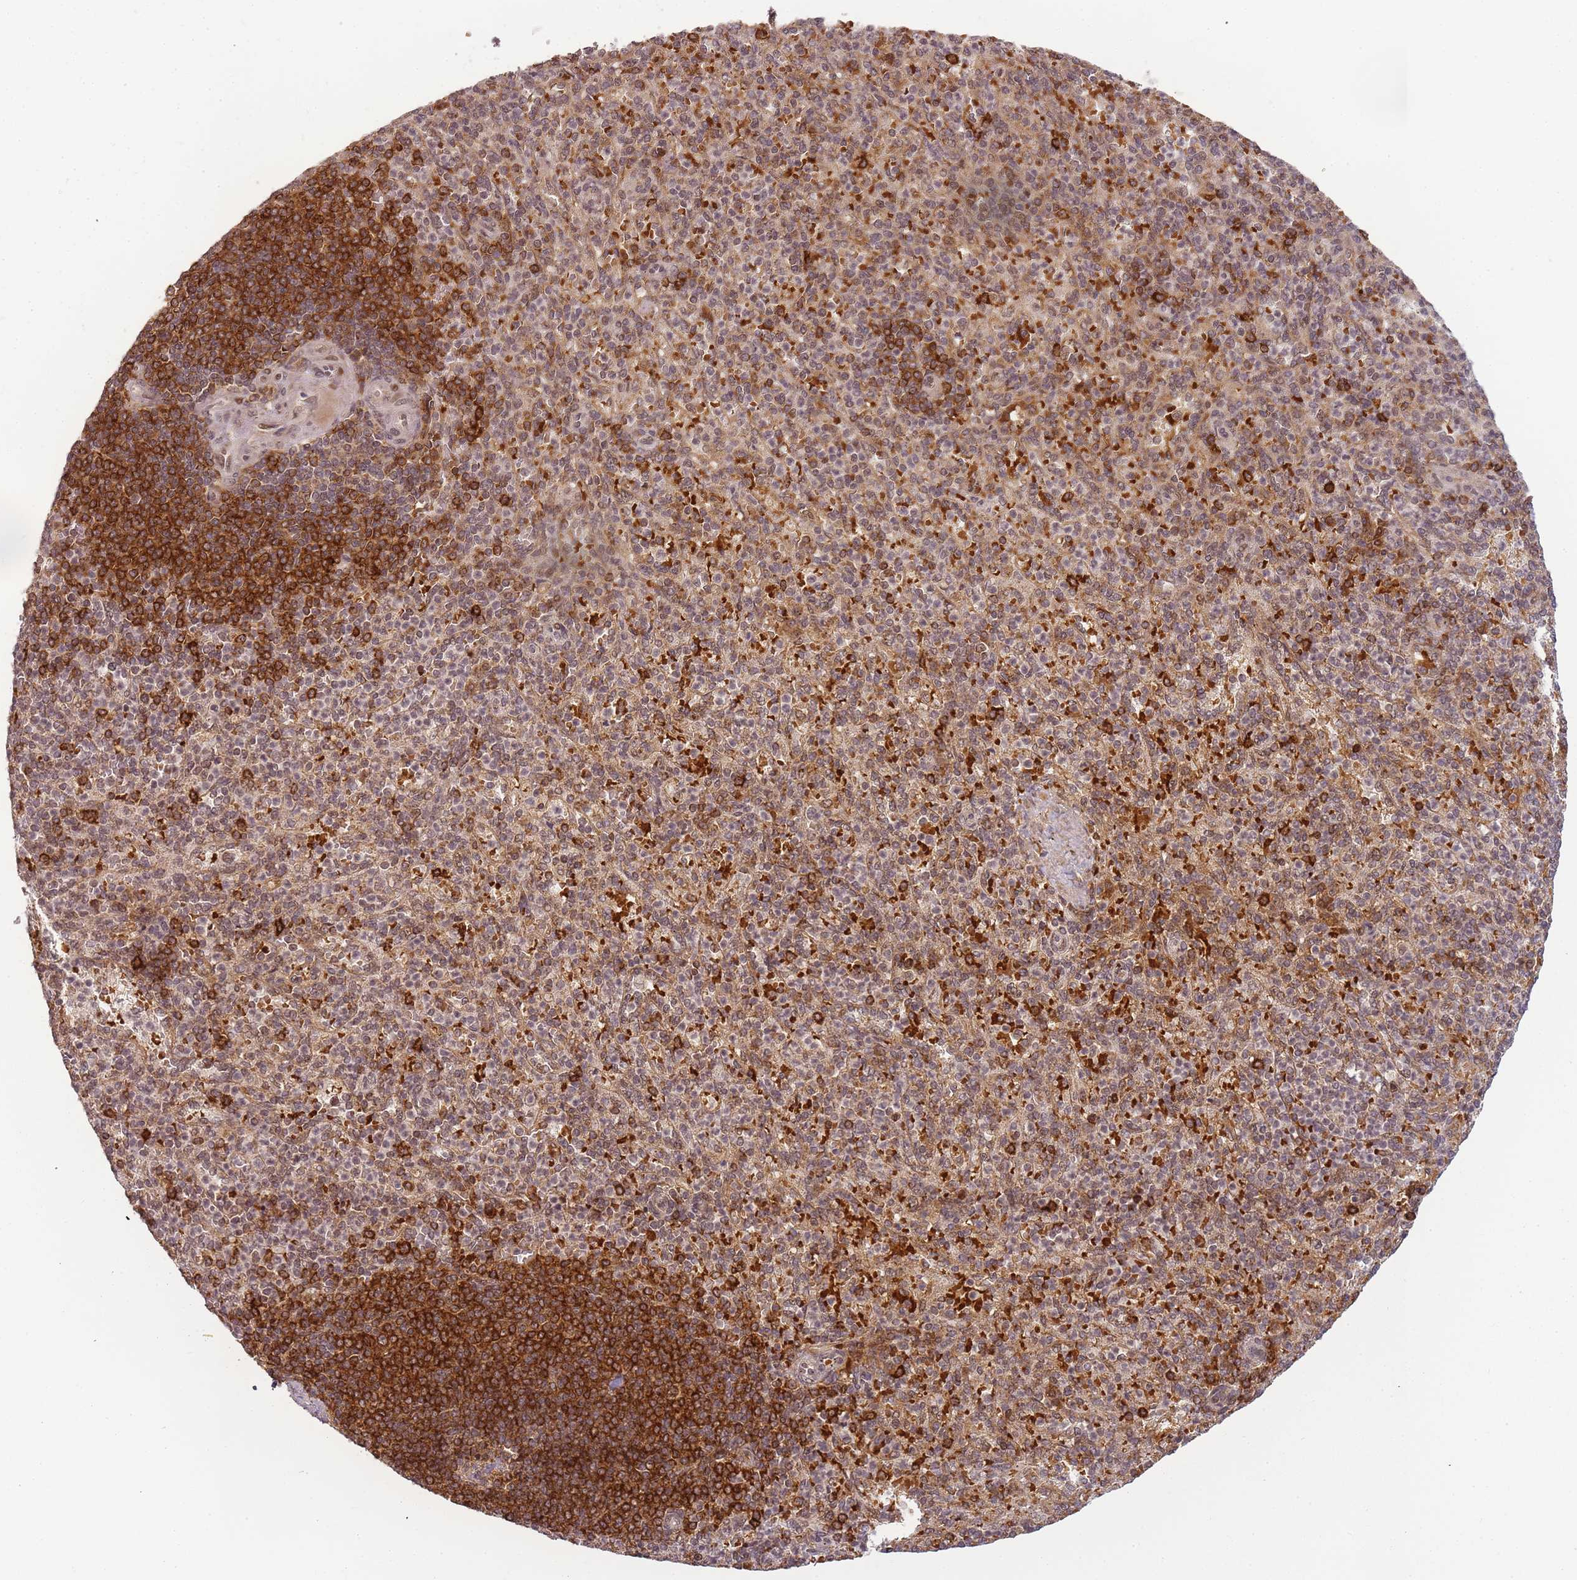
{"staining": {"intensity": "weak", "quantity": ">75%", "location": "cytoplasmic/membranous,nuclear"}, "tissue": "spleen", "cell_type": "Cells in red pulp", "image_type": "normal", "snomed": [{"axis": "morphology", "description": "Normal tissue, NOS"}, {"axis": "topography", "description": "Spleen"}], "caption": "The immunohistochemical stain labels weak cytoplasmic/membranous,nuclear positivity in cells in red pulp of unremarkable spleen. (Stains: DAB in brown, nuclei in blue, Microscopy: brightfield microscopy at high magnification).", "gene": "ZNF497", "patient": {"sex": "female", "age": 74}}